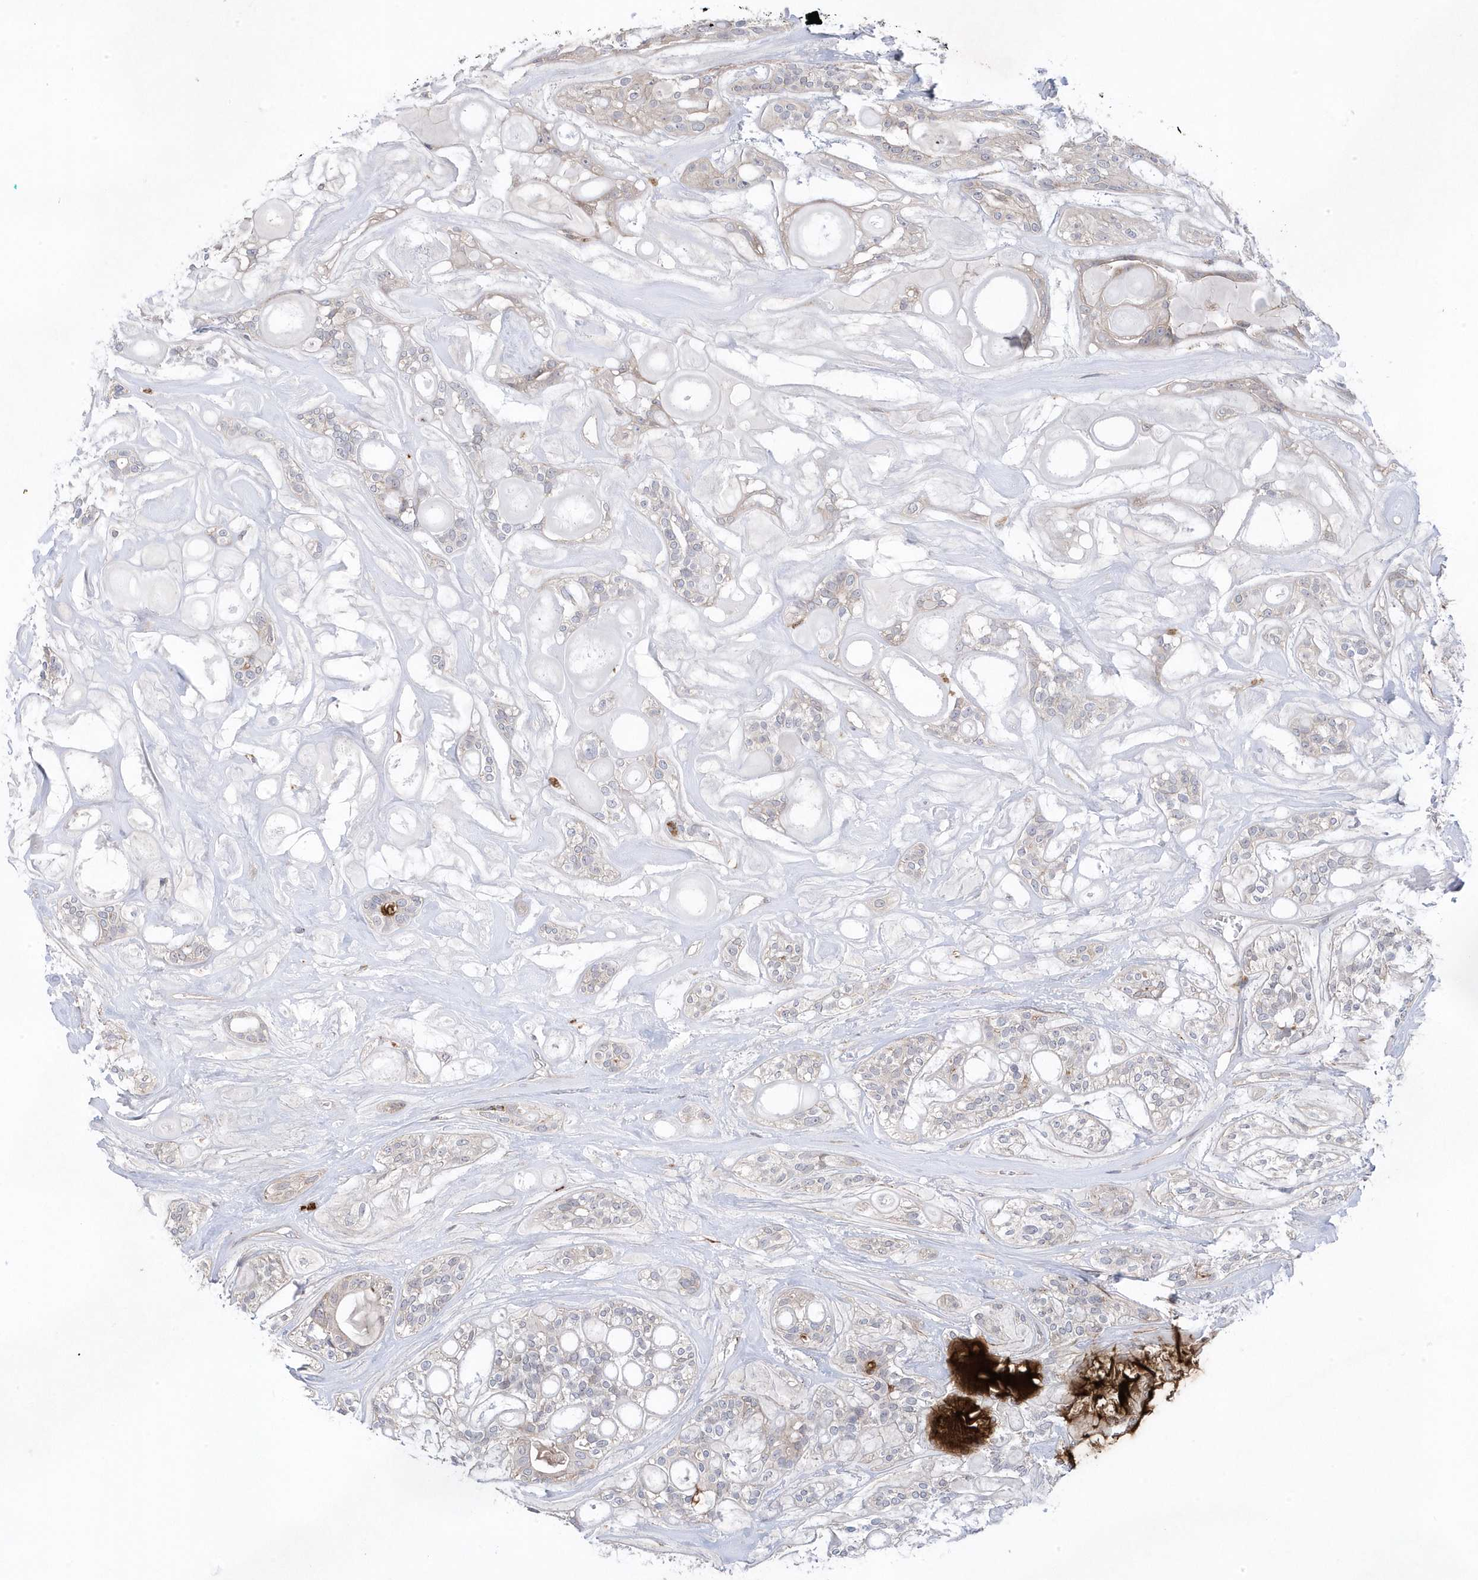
{"staining": {"intensity": "weak", "quantity": "<25%", "location": "cytoplasmic/membranous"}, "tissue": "head and neck cancer", "cell_type": "Tumor cells", "image_type": "cancer", "snomed": [{"axis": "morphology", "description": "Adenocarcinoma, NOS"}, {"axis": "topography", "description": "Head-Neck"}], "caption": "Immunohistochemical staining of human head and neck adenocarcinoma demonstrates no significant expression in tumor cells. The staining is performed using DAB (3,3'-diaminobenzidine) brown chromogen with nuclei counter-stained in using hematoxylin.", "gene": "ANAPC1", "patient": {"sex": "male", "age": 66}}